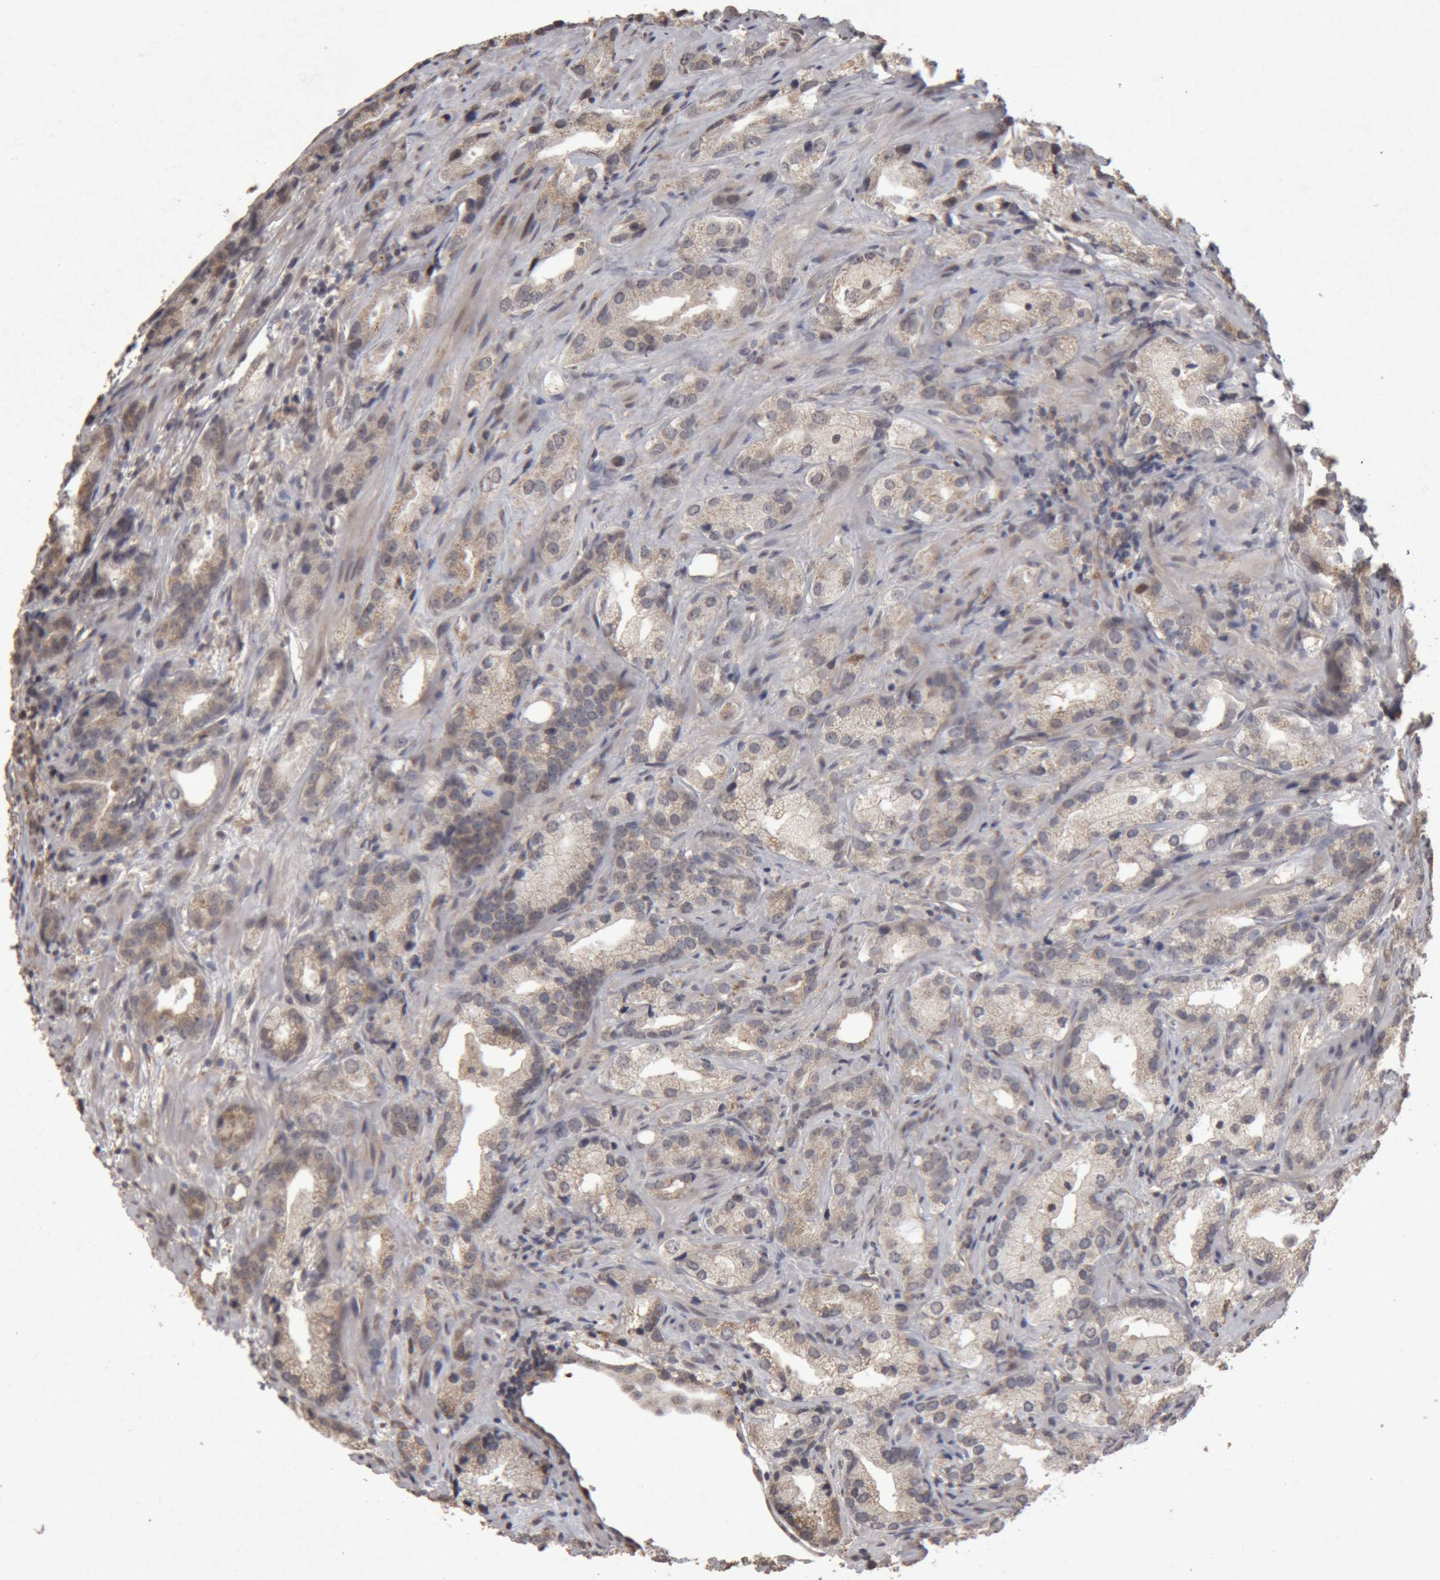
{"staining": {"intensity": "weak", "quantity": "<25%", "location": "cytoplasmic/membranous"}, "tissue": "prostate cancer", "cell_type": "Tumor cells", "image_type": "cancer", "snomed": [{"axis": "morphology", "description": "Adenocarcinoma, High grade"}, {"axis": "topography", "description": "Prostate"}], "caption": "Tumor cells show no significant expression in prostate high-grade adenocarcinoma.", "gene": "MEP1A", "patient": {"sex": "male", "age": 63}}